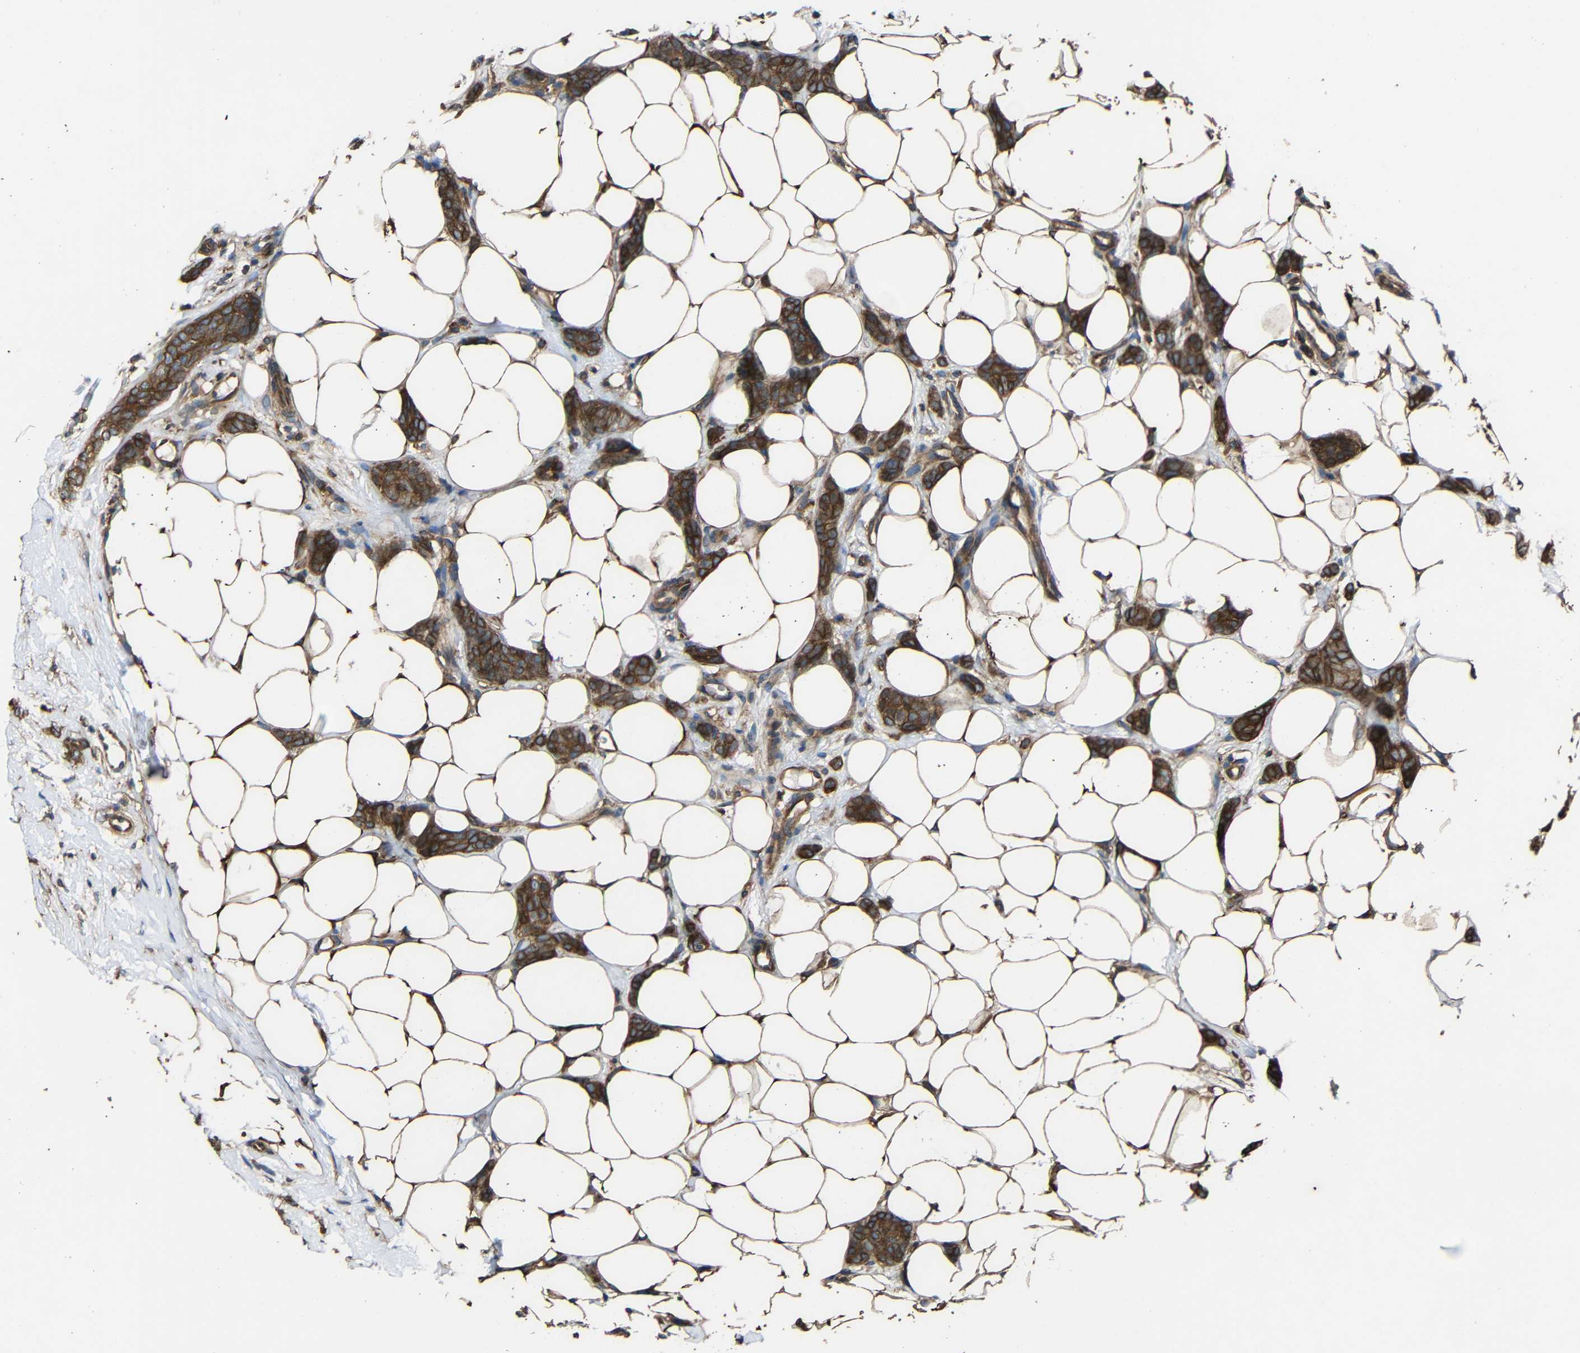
{"staining": {"intensity": "moderate", "quantity": ">75%", "location": "cytoplasmic/membranous"}, "tissue": "breast cancer", "cell_type": "Tumor cells", "image_type": "cancer", "snomed": [{"axis": "morphology", "description": "Lobular carcinoma"}, {"axis": "topography", "description": "Skin"}, {"axis": "topography", "description": "Breast"}], "caption": "Immunohistochemical staining of breast cancer (lobular carcinoma) demonstrates medium levels of moderate cytoplasmic/membranous positivity in approximately >75% of tumor cells.", "gene": "TREM2", "patient": {"sex": "female", "age": 46}}